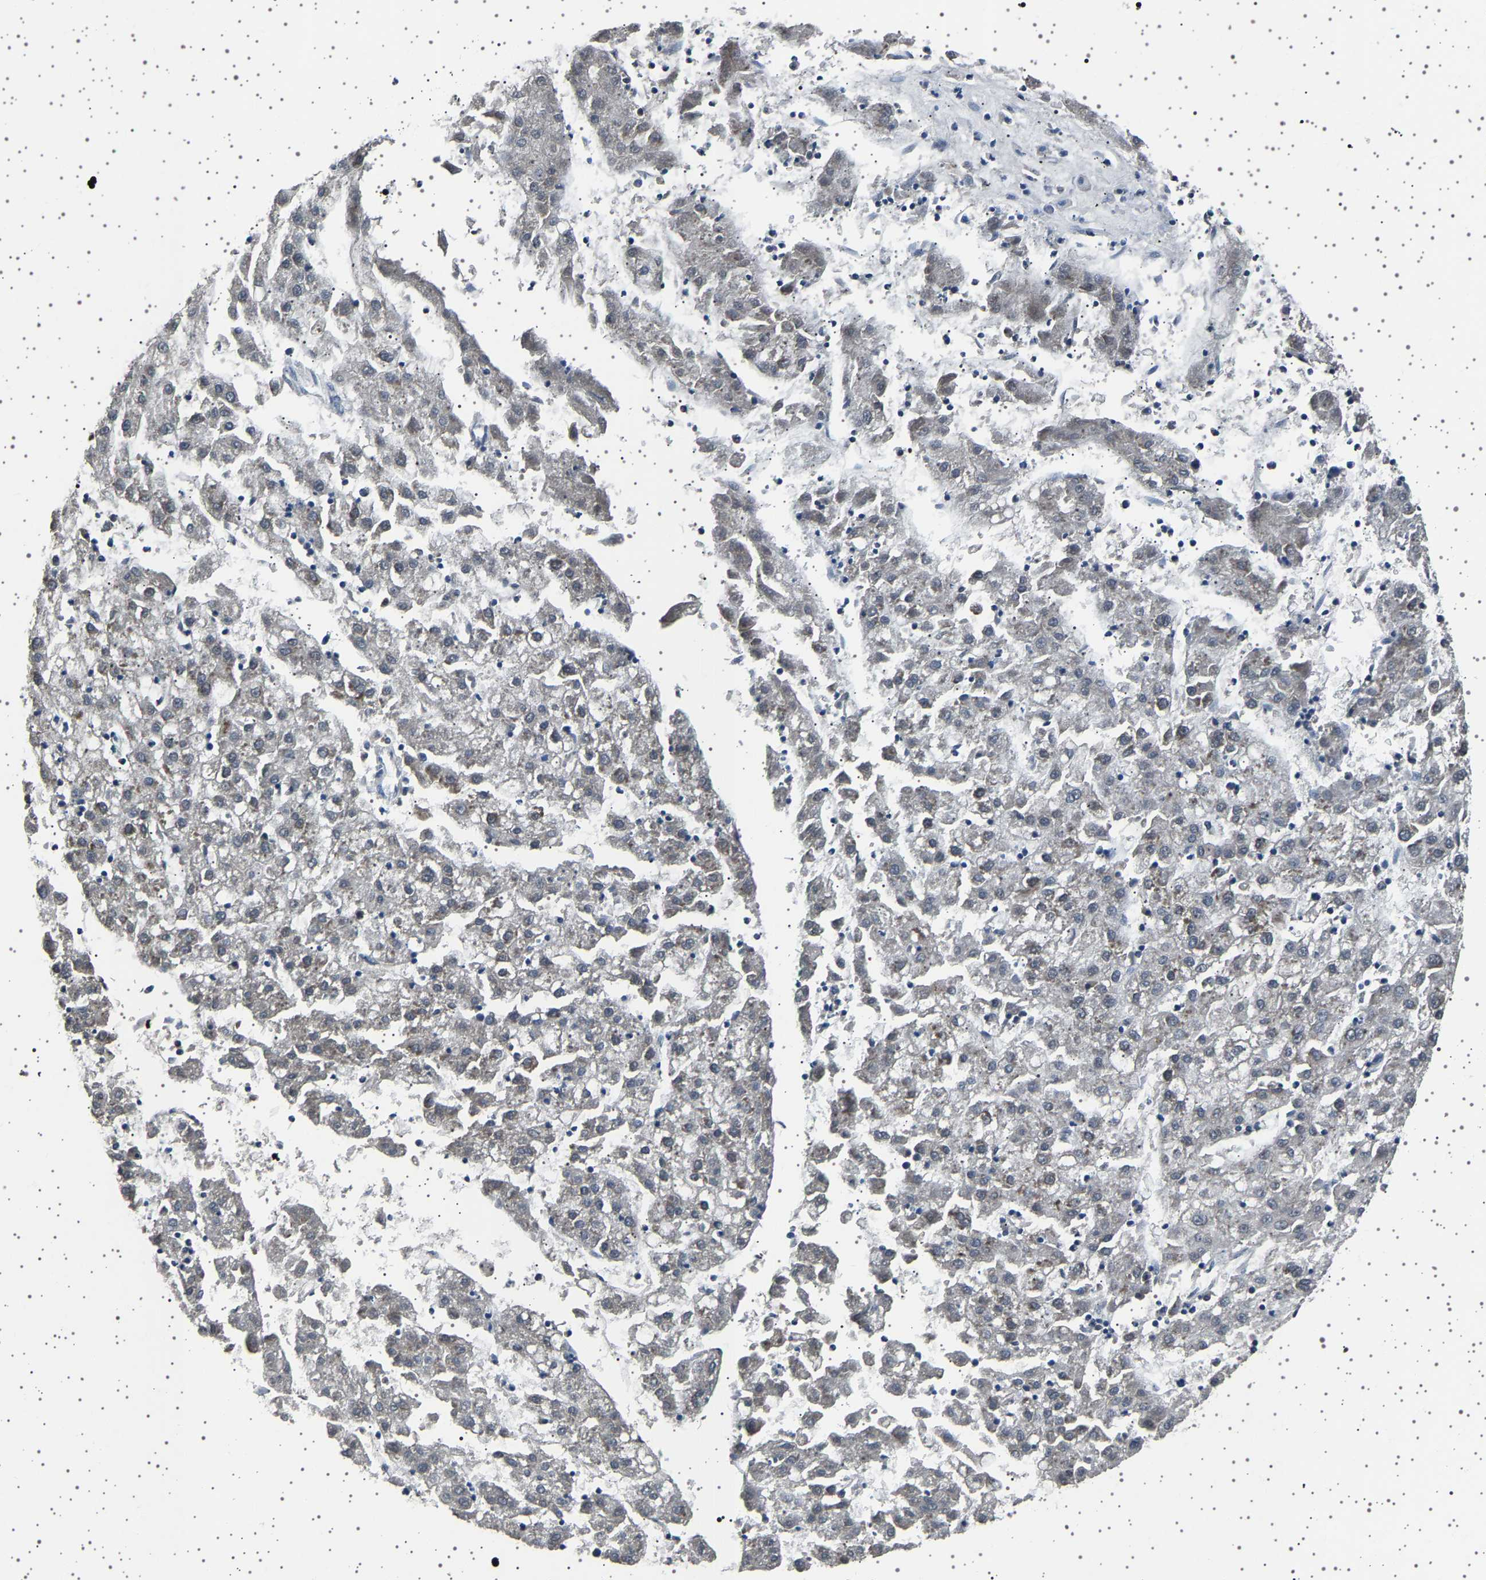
{"staining": {"intensity": "weak", "quantity": "25%-75%", "location": "cytoplasmic/membranous"}, "tissue": "liver cancer", "cell_type": "Tumor cells", "image_type": "cancer", "snomed": [{"axis": "morphology", "description": "Carcinoma, Hepatocellular, NOS"}, {"axis": "topography", "description": "Liver"}], "caption": "Immunohistochemical staining of human liver cancer (hepatocellular carcinoma) shows weak cytoplasmic/membranous protein expression in about 25%-75% of tumor cells. (Stains: DAB in brown, nuclei in blue, Microscopy: brightfield microscopy at high magnification).", "gene": "FTCD", "patient": {"sex": "male", "age": 72}}